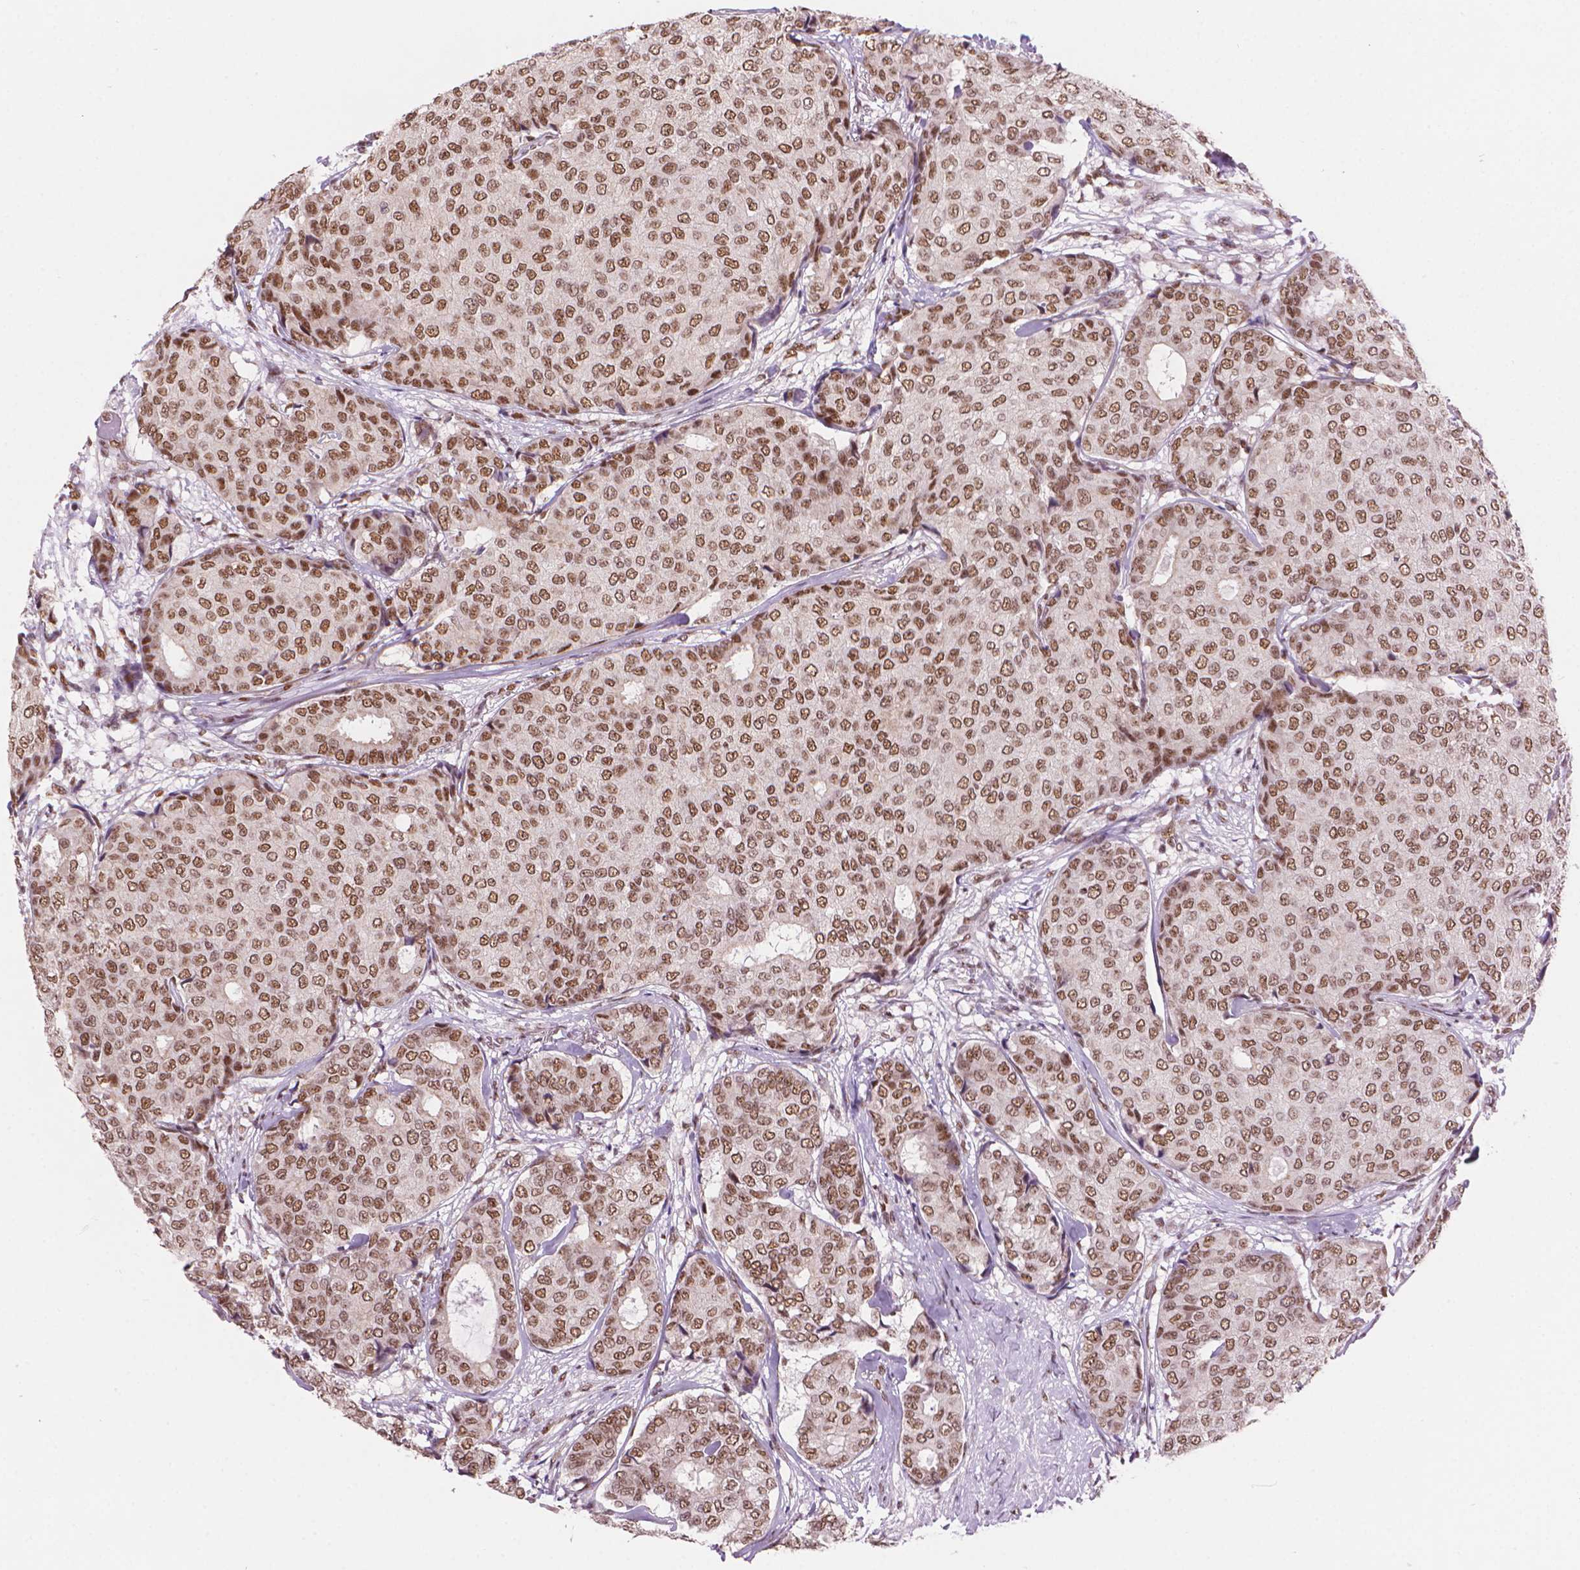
{"staining": {"intensity": "moderate", "quantity": ">75%", "location": "nuclear"}, "tissue": "breast cancer", "cell_type": "Tumor cells", "image_type": "cancer", "snomed": [{"axis": "morphology", "description": "Duct carcinoma"}, {"axis": "topography", "description": "Breast"}], "caption": "Breast cancer (intraductal carcinoma) stained with a brown dye demonstrates moderate nuclear positive positivity in about >75% of tumor cells.", "gene": "UBN1", "patient": {"sex": "female", "age": 75}}